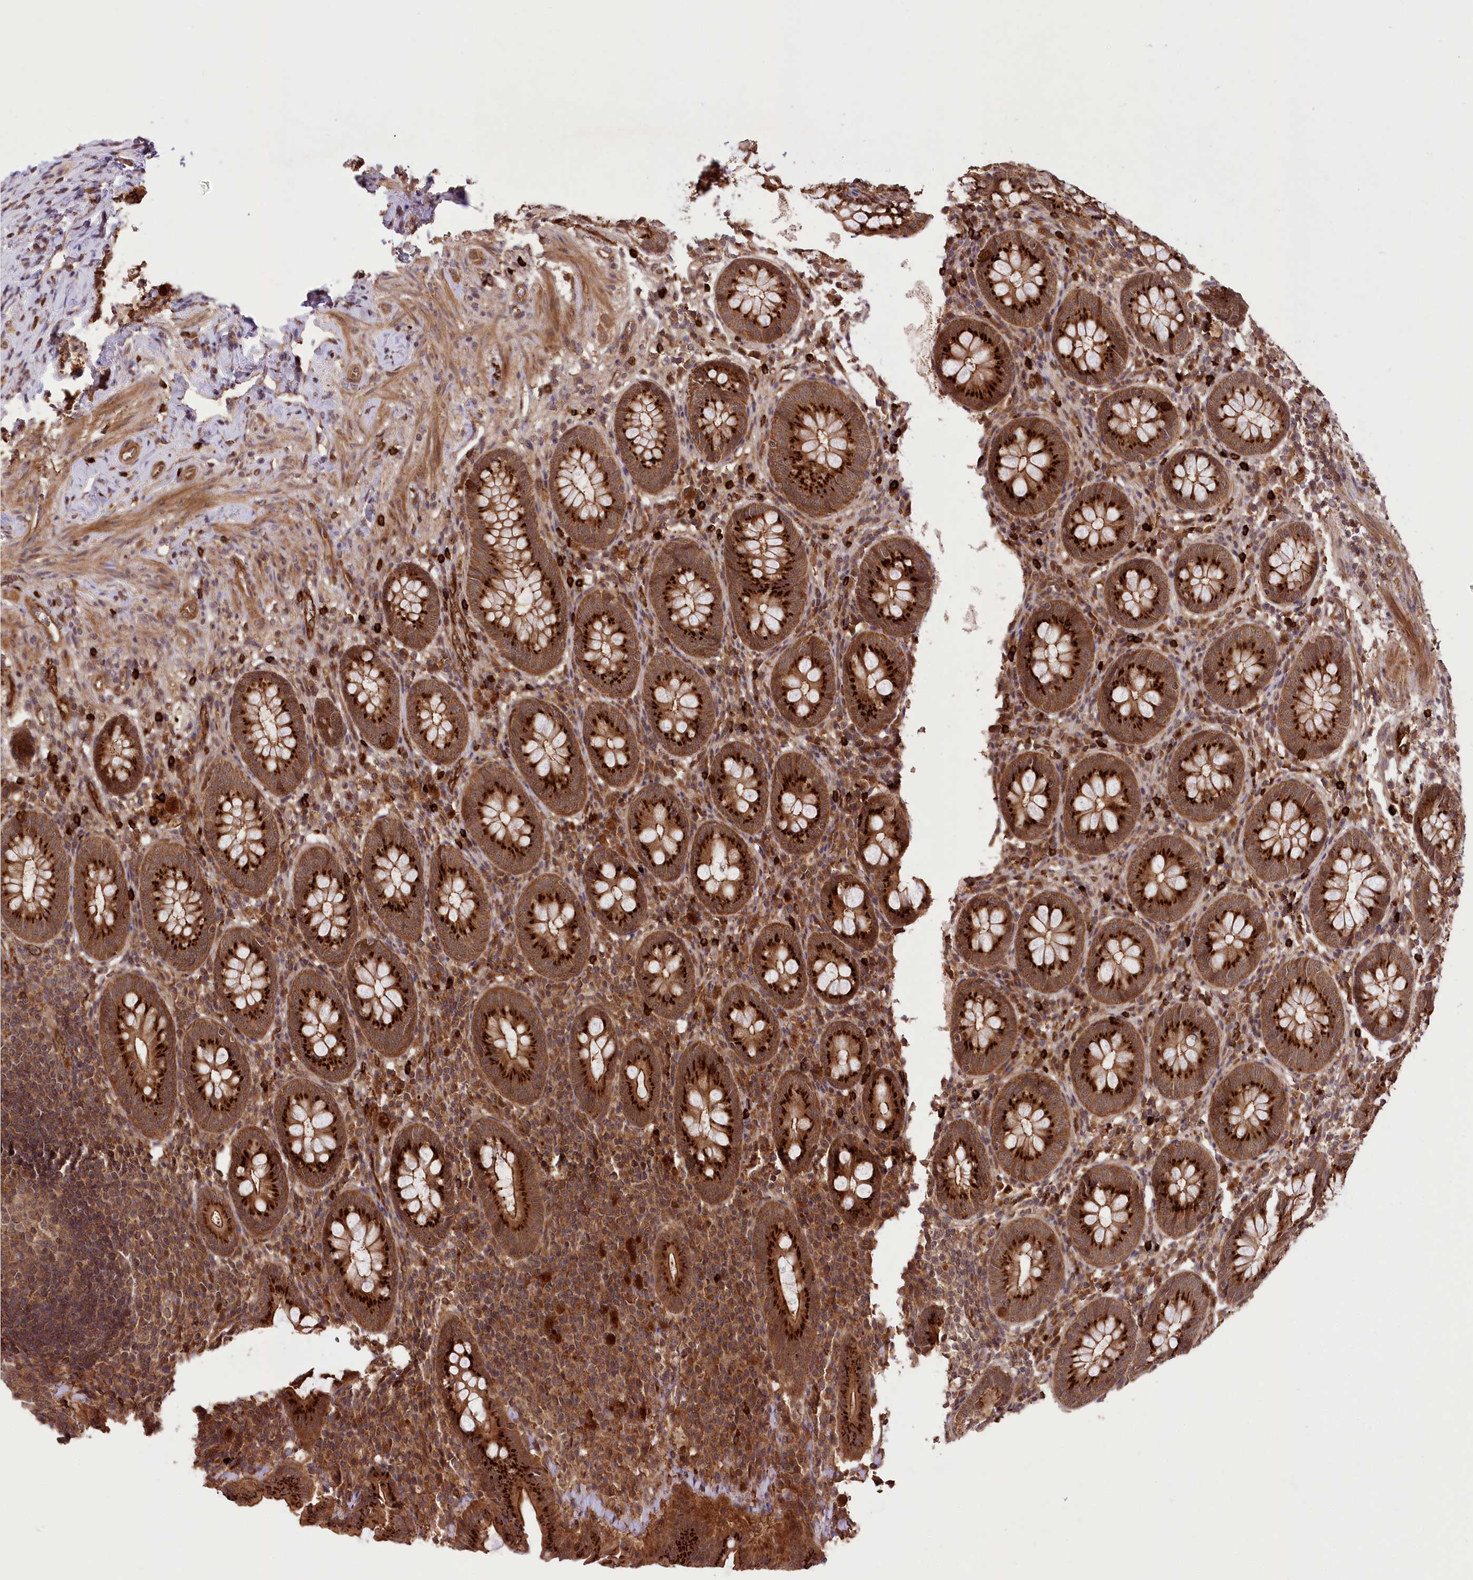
{"staining": {"intensity": "strong", "quantity": ">75%", "location": "cytoplasmic/membranous"}, "tissue": "appendix", "cell_type": "Glandular cells", "image_type": "normal", "snomed": [{"axis": "morphology", "description": "Normal tissue, NOS"}, {"axis": "topography", "description": "Appendix"}], "caption": "Strong cytoplasmic/membranous protein staining is present in approximately >75% of glandular cells in appendix.", "gene": "CARD19", "patient": {"sex": "female", "age": 54}}